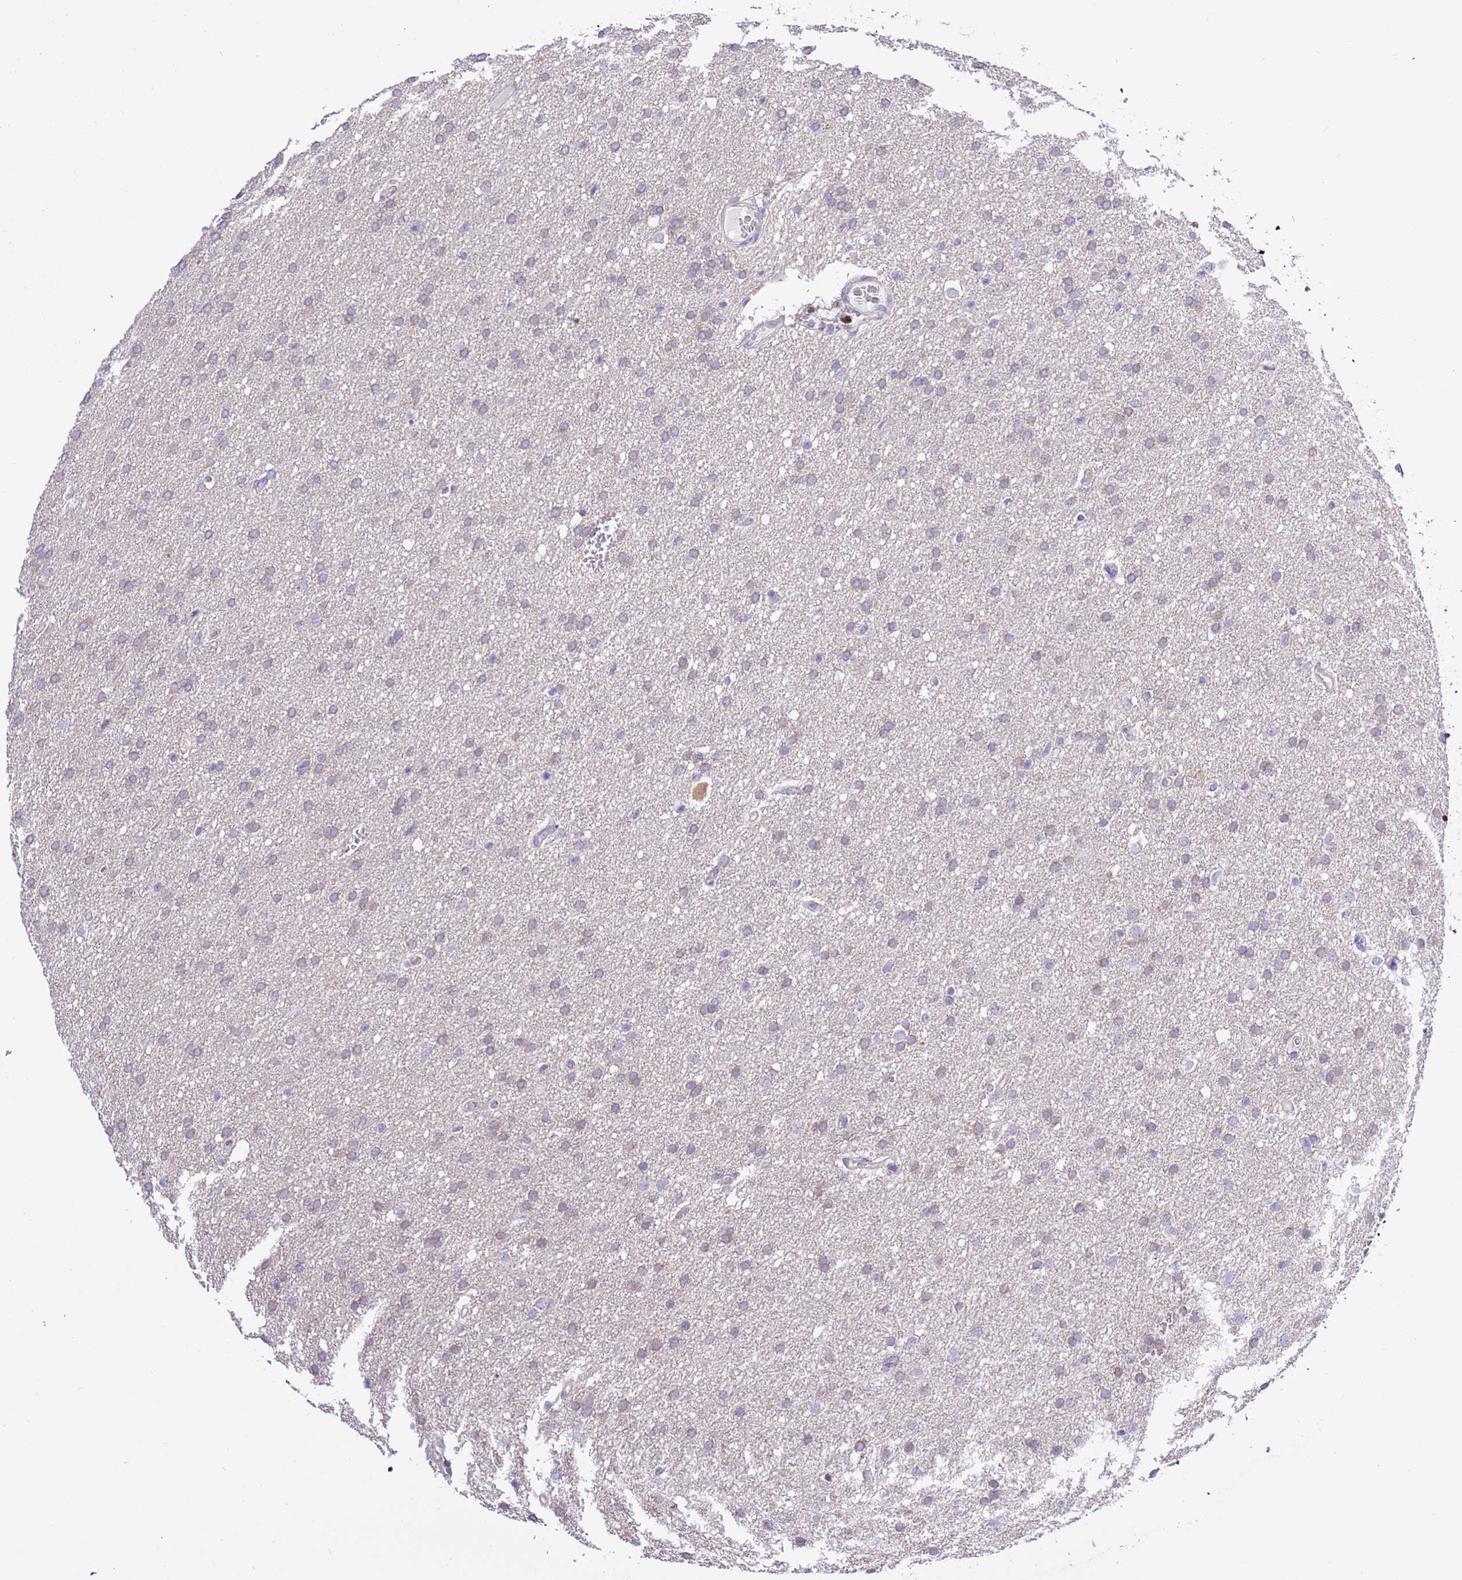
{"staining": {"intensity": "negative", "quantity": "none", "location": "none"}, "tissue": "glioma", "cell_type": "Tumor cells", "image_type": "cancer", "snomed": [{"axis": "morphology", "description": "Glioma, malignant, High grade"}, {"axis": "topography", "description": "Cerebral cortex"}], "caption": "This is an immunohistochemistry photomicrograph of glioma. There is no expression in tumor cells.", "gene": "STIP1", "patient": {"sex": "female", "age": 36}}